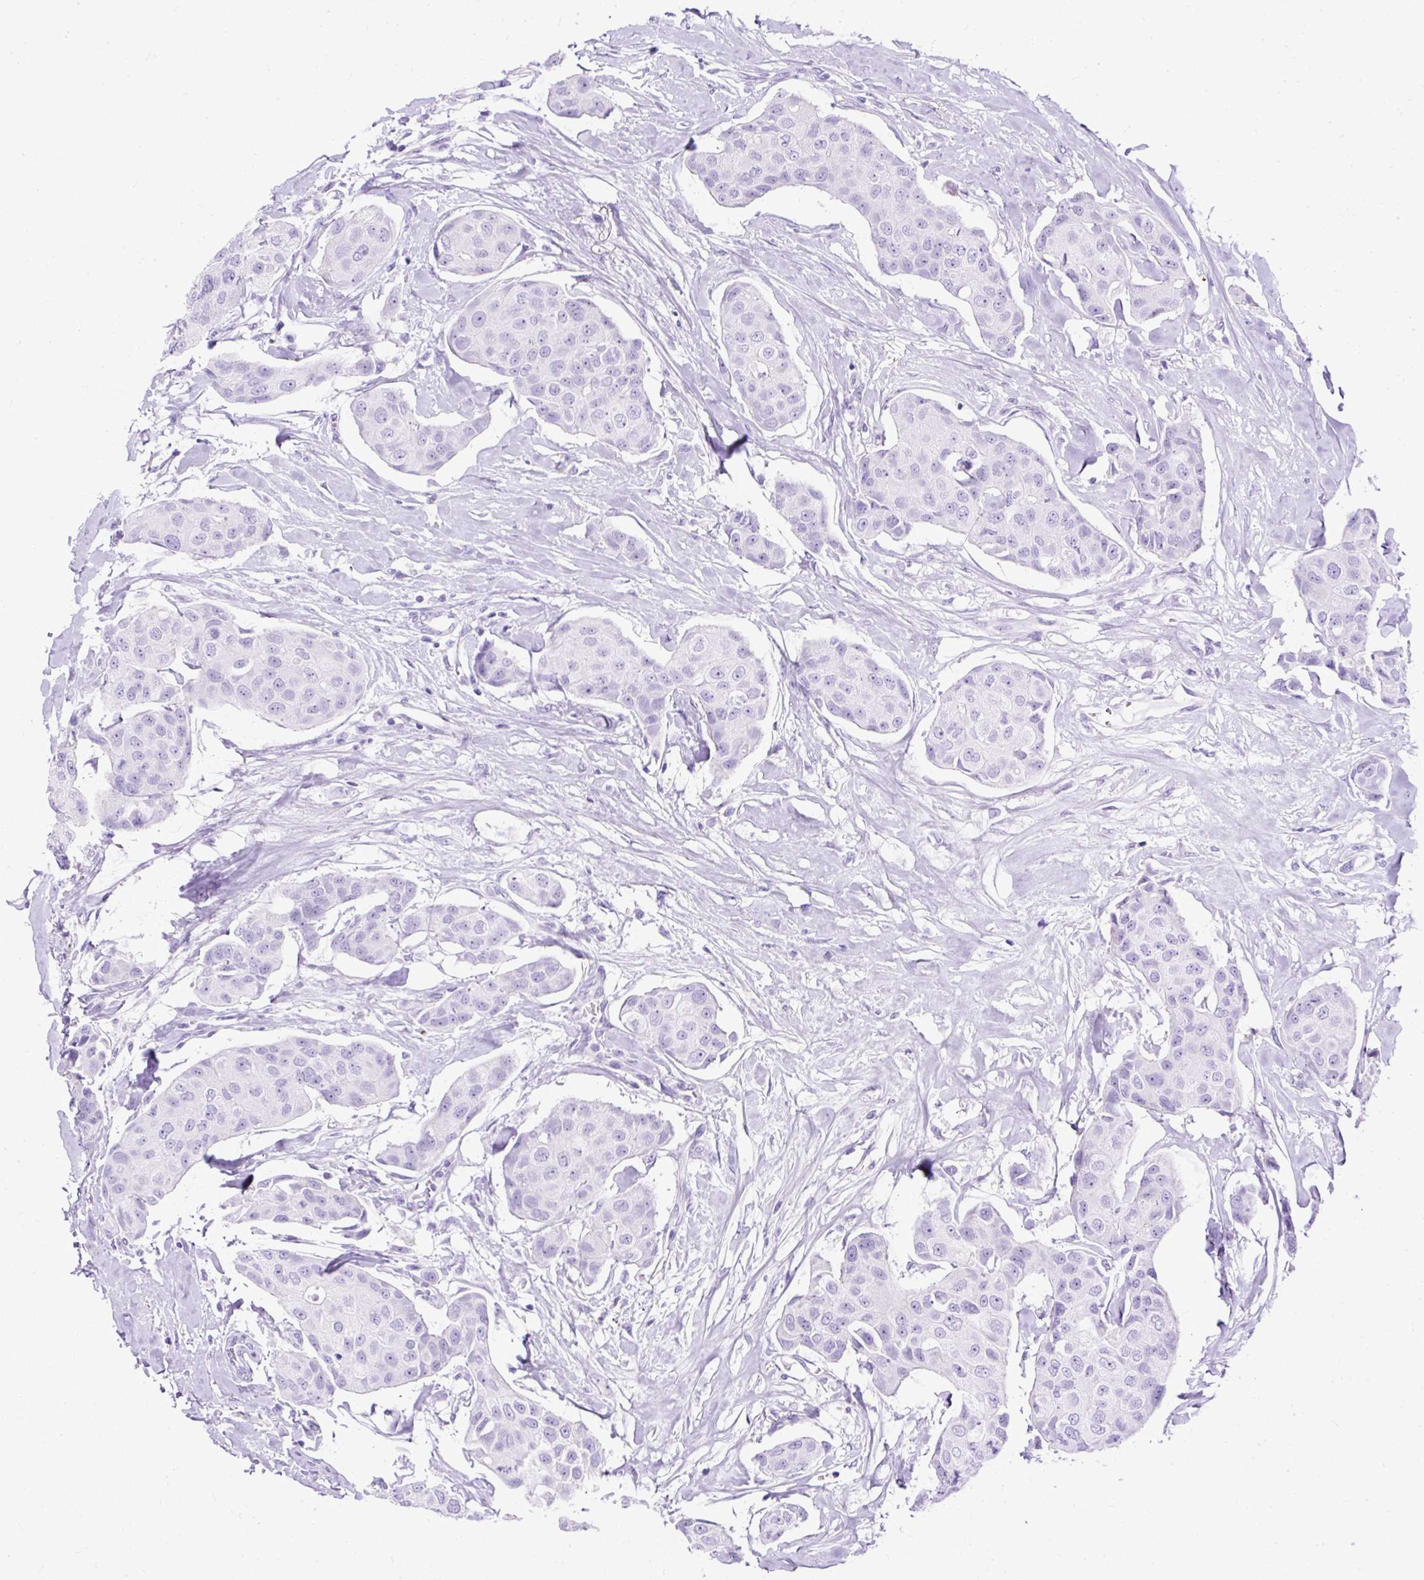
{"staining": {"intensity": "negative", "quantity": "none", "location": "none"}, "tissue": "breast cancer", "cell_type": "Tumor cells", "image_type": "cancer", "snomed": [{"axis": "morphology", "description": "Duct carcinoma"}, {"axis": "topography", "description": "Breast"}, {"axis": "topography", "description": "Lymph node"}], "caption": "Immunohistochemistry (IHC) of human breast infiltrating ductal carcinoma demonstrates no expression in tumor cells.", "gene": "HEY1", "patient": {"sex": "female", "age": 80}}